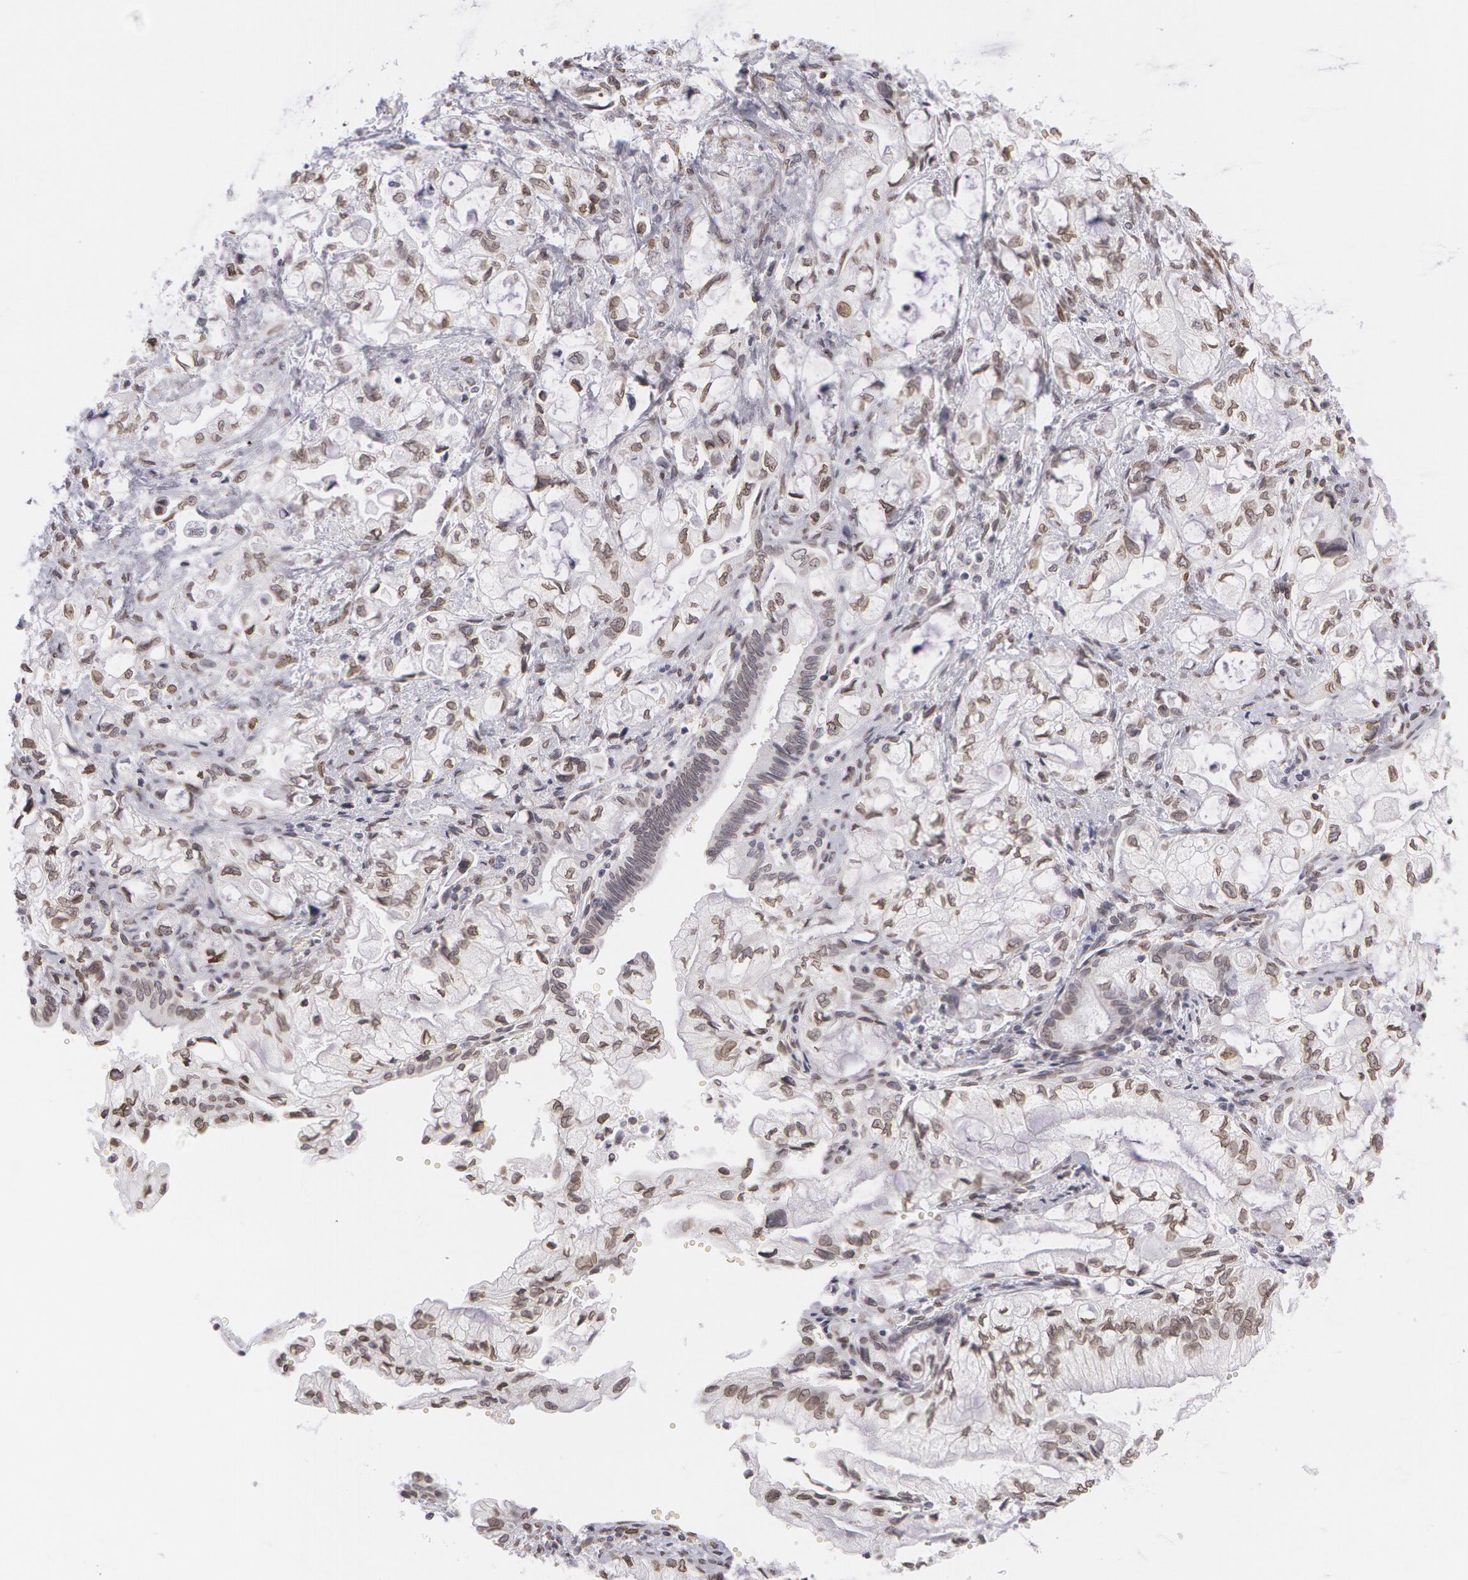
{"staining": {"intensity": "moderate", "quantity": "25%-75%", "location": "nuclear"}, "tissue": "pancreatic cancer", "cell_type": "Tumor cells", "image_type": "cancer", "snomed": [{"axis": "morphology", "description": "Adenocarcinoma, NOS"}, {"axis": "topography", "description": "Pancreas"}], "caption": "Moderate nuclear protein staining is identified in about 25%-75% of tumor cells in pancreatic adenocarcinoma.", "gene": "EMD", "patient": {"sex": "male", "age": 79}}